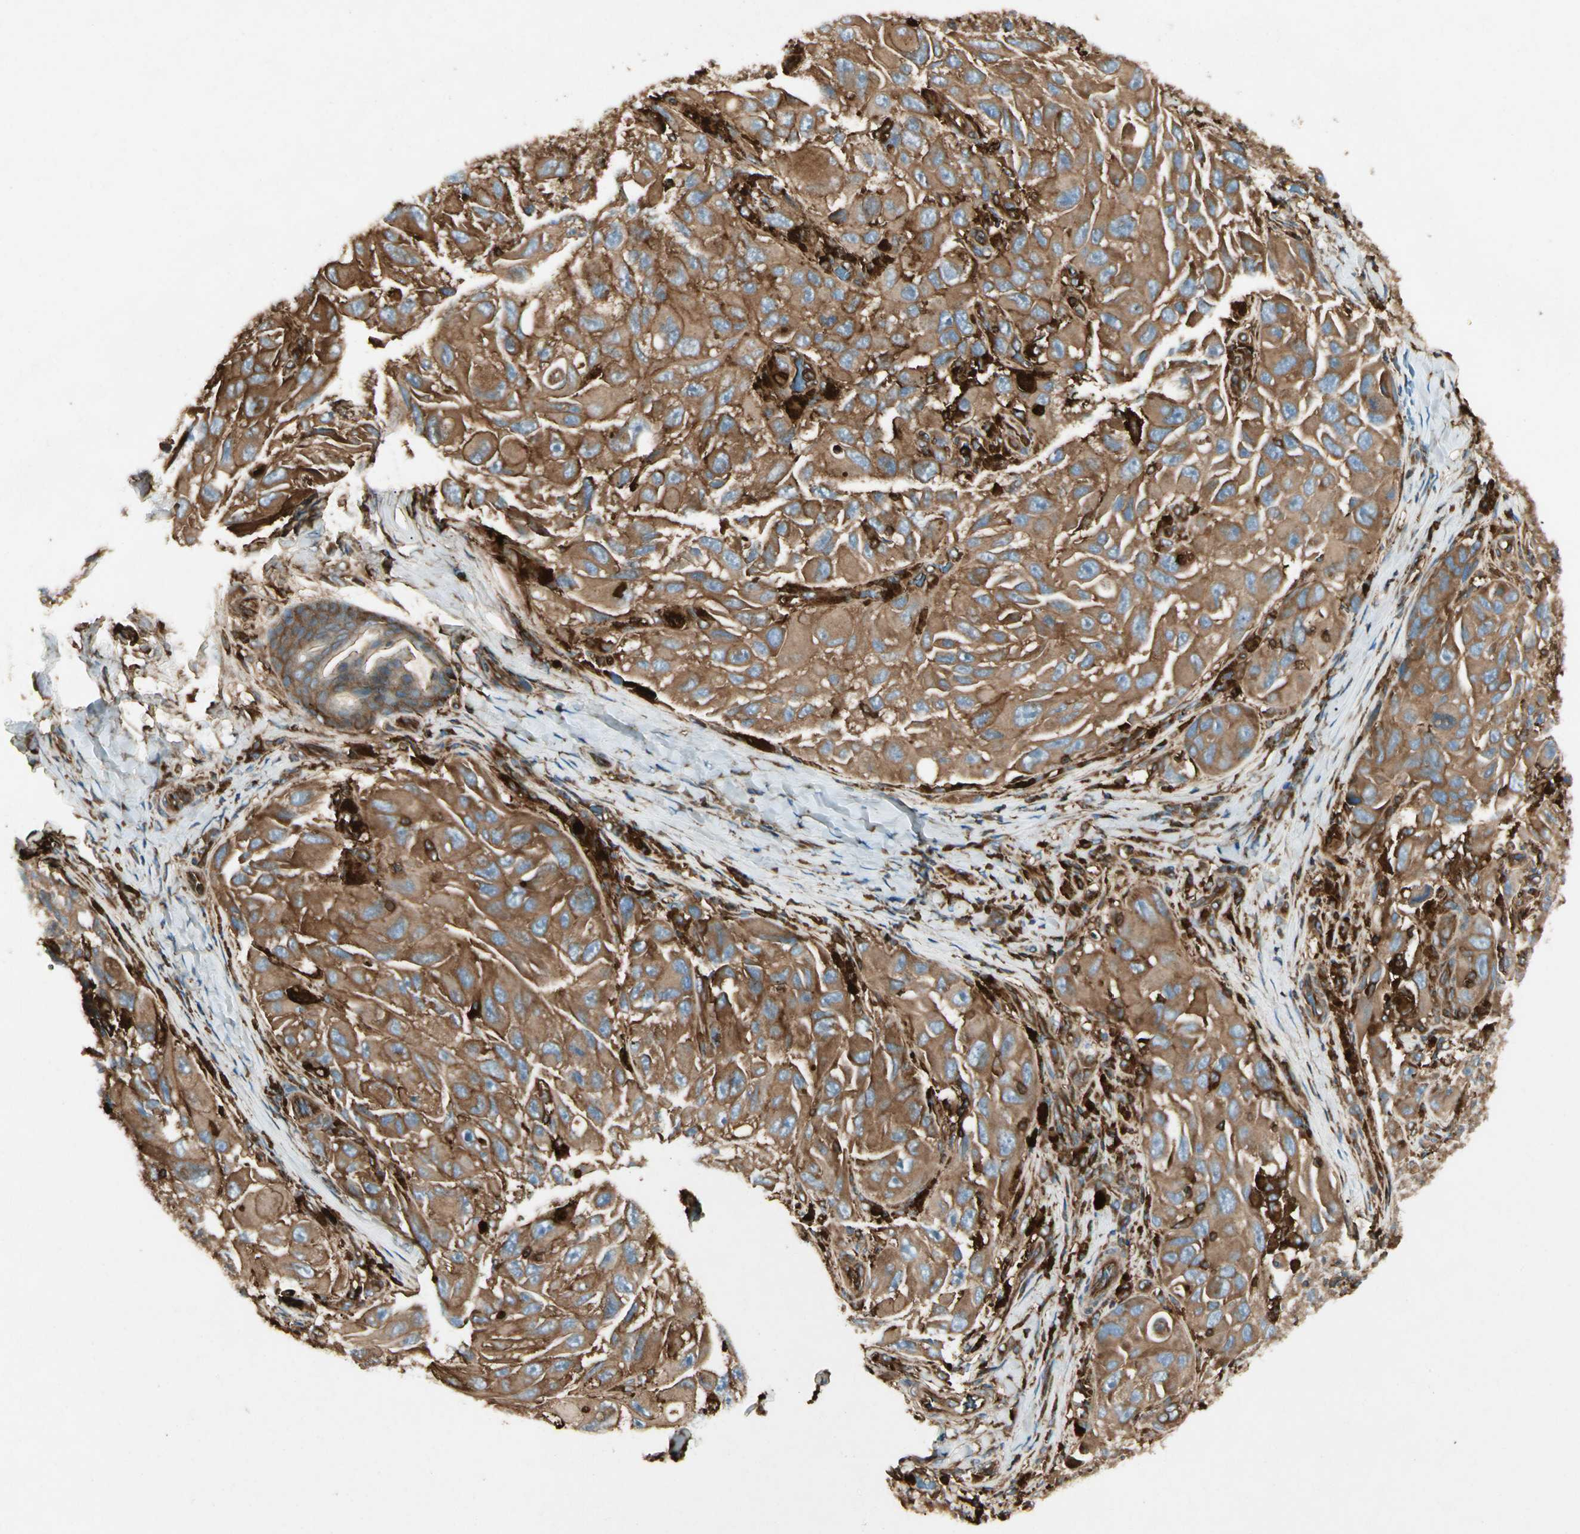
{"staining": {"intensity": "moderate", "quantity": ">75%", "location": "cytoplasmic/membranous"}, "tissue": "melanoma", "cell_type": "Tumor cells", "image_type": "cancer", "snomed": [{"axis": "morphology", "description": "Malignant melanoma, NOS"}, {"axis": "topography", "description": "Skin"}], "caption": "Human malignant melanoma stained with a brown dye shows moderate cytoplasmic/membranous positive expression in approximately >75% of tumor cells.", "gene": "ARPC2", "patient": {"sex": "female", "age": 73}}